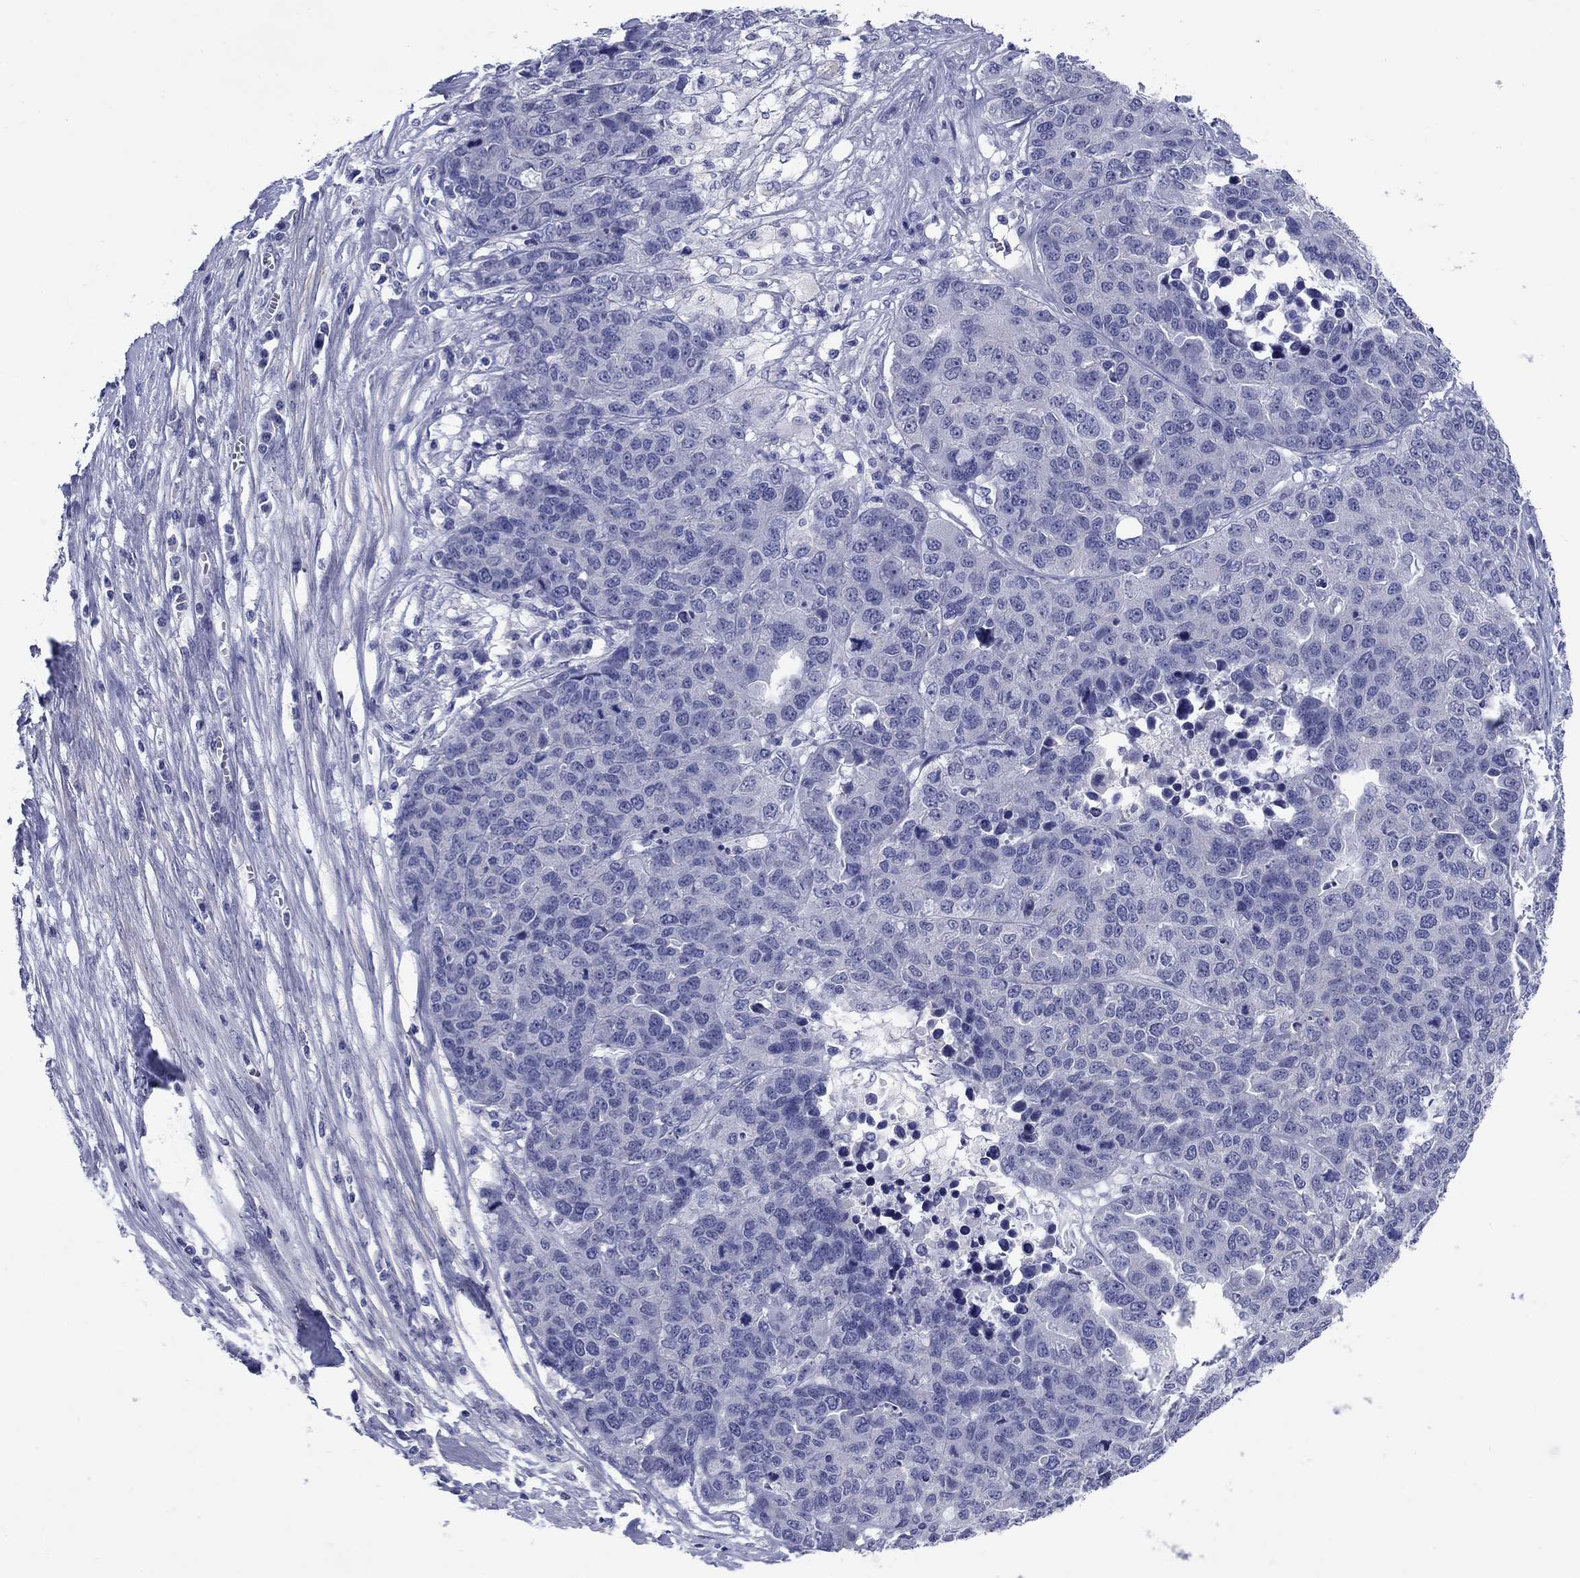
{"staining": {"intensity": "negative", "quantity": "none", "location": "none"}, "tissue": "ovarian cancer", "cell_type": "Tumor cells", "image_type": "cancer", "snomed": [{"axis": "morphology", "description": "Cystadenocarcinoma, serous, NOS"}, {"axis": "topography", "description": "Ovary"}], "caption": "IHC histopathology image of neoplastic tissue: serous cystadenocarcinoma (ovarian) stained with DAB (3,3'-diaminobenzidine) displays no significant protein staining in tumor cells.", "gene": "PRKCG", "patient": {"sex": "female", "age": 87}}